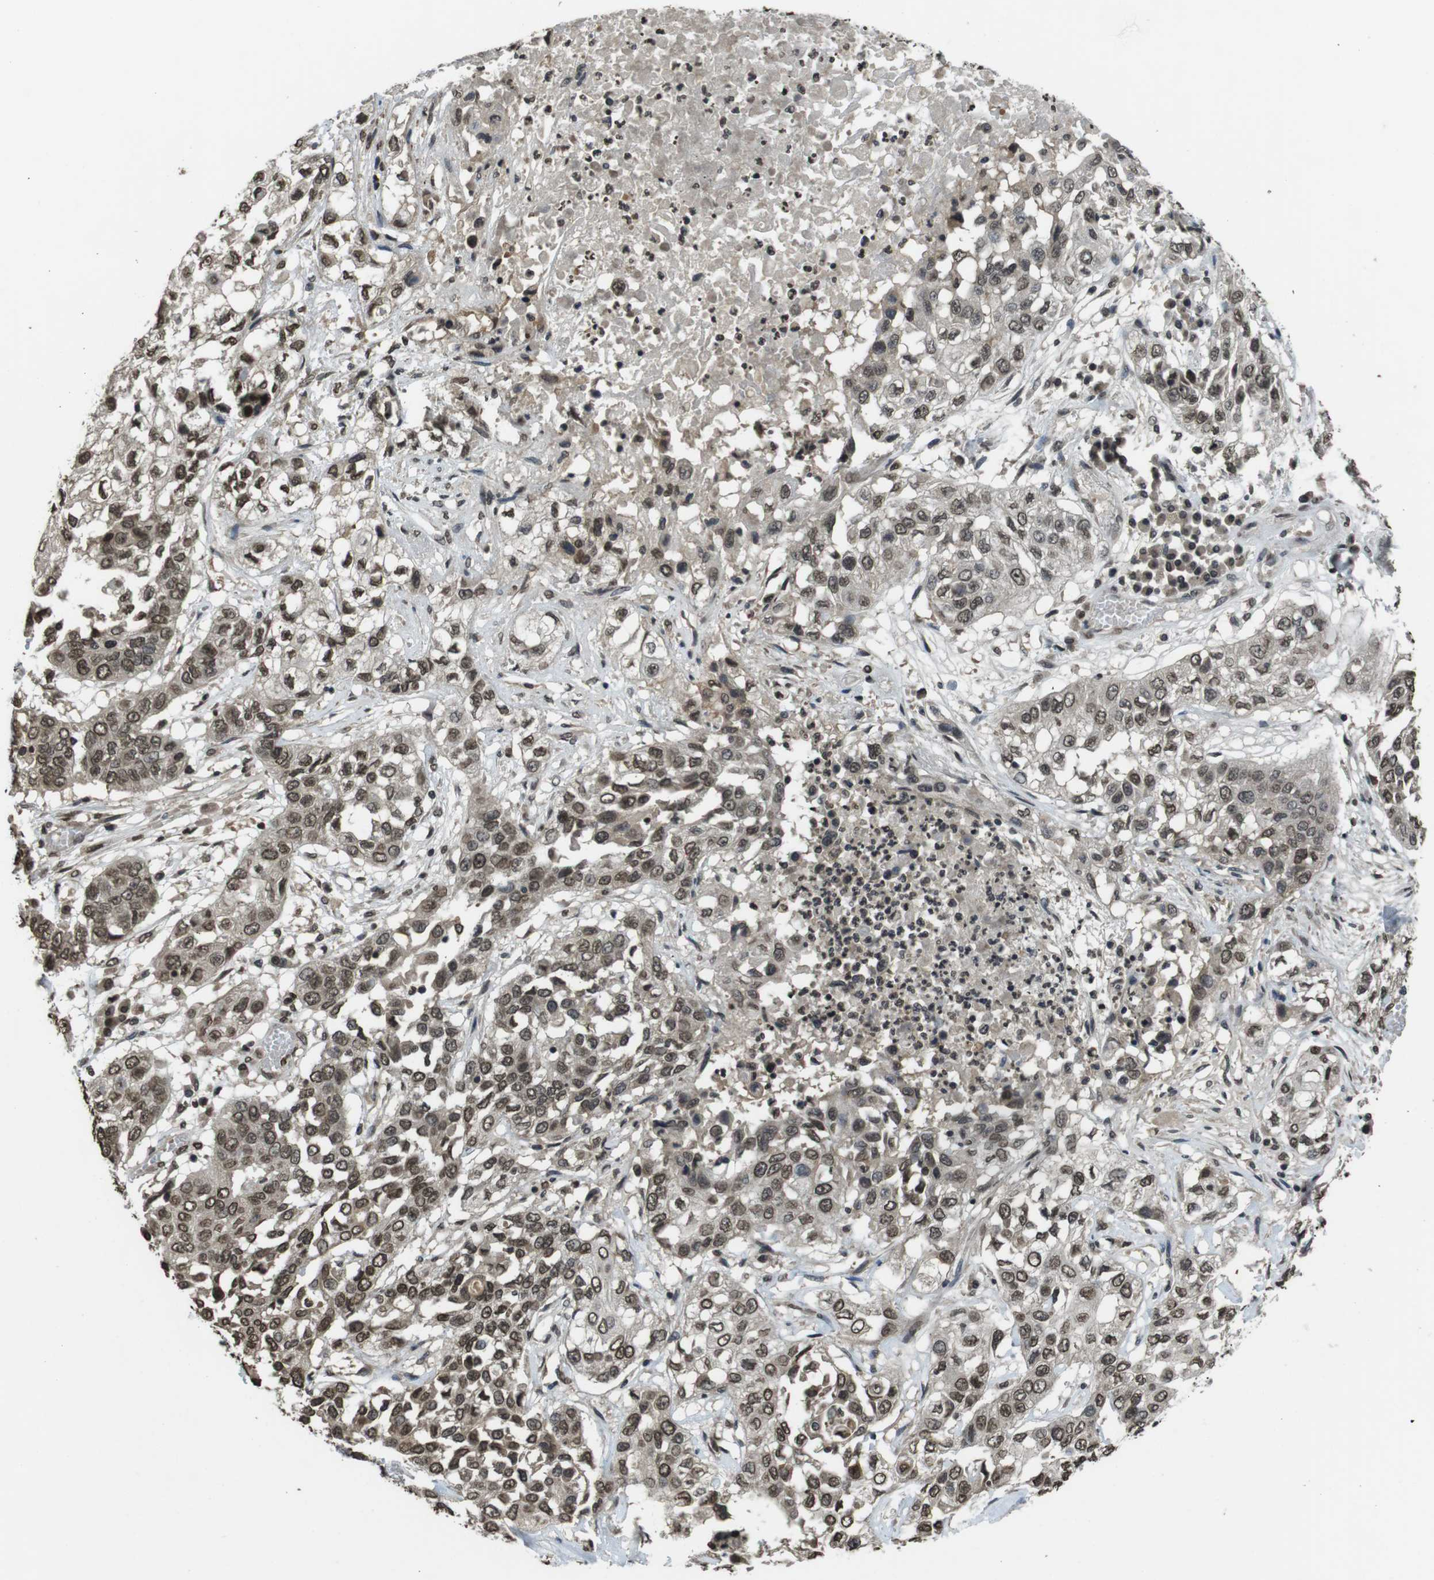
{"staining": {"intensity": "moderate", "quantity": ">75%", "location": "nuclear"}, "tissue": "lung cancer", "cell_type": "Tumor cells", "image_type": "cancer", "snomed": [{"axis": "morphology", "description": "Squamous cell carcinoma, NOS"}, {"axis": "topography", "description": "Lung"}], "caption": "Immunohistochemistry staining of lung cancer, which exhibits medium levels of moderate nuclear staining in approximately >75% of tumor cells indicating moderate nuclear protein positivity. The staining was performed using DAB (brown) for protein detection and nuclei were counterstained in hematoxylin (blue).", "gene": "MAF", "patient": {"sex": "male", "age": 71}}